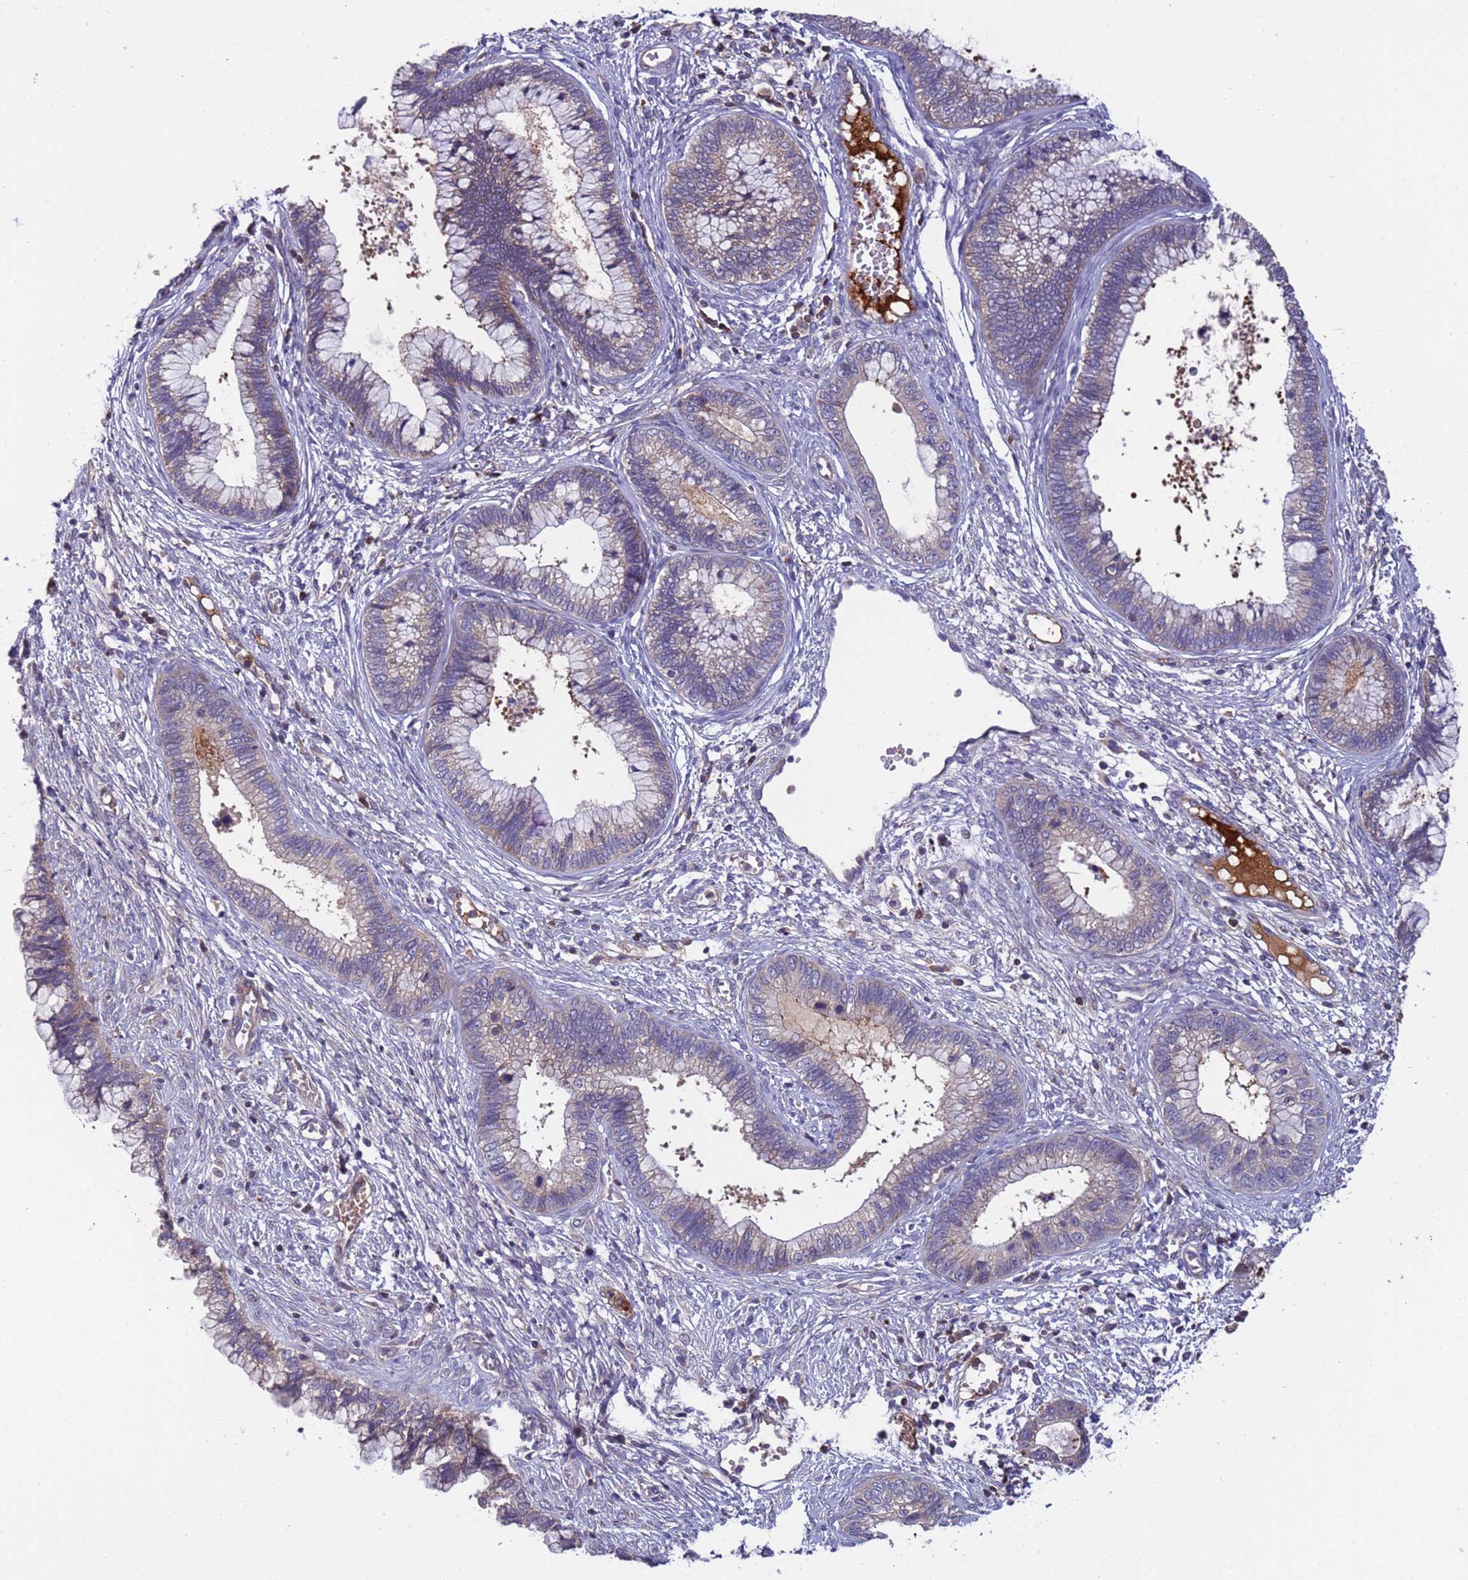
{"staining": {"intensity": "negative", "quantity": "none", "location": "none"}, "tissue": "cervical cancer", "cell_type": "Tumor cells", "image_type": "cancer", "snomed": [{"axis": "morphology", "description": "Adenocarcinoma, NOS"}, {"axis": "topography", "description": "Cervix"}], "caption": "Tumor cells show no significant positivity in cervical adenocarcinoma. The staining was performed using DAB (3,3'-diaminobenzidine) to visualize the protein expression in brown, while the nuclei were stained in blue with hematoxylin (Magnification: 20x).", "gene": "PARP16", "patient": {"sex": "female", "age": 44}}